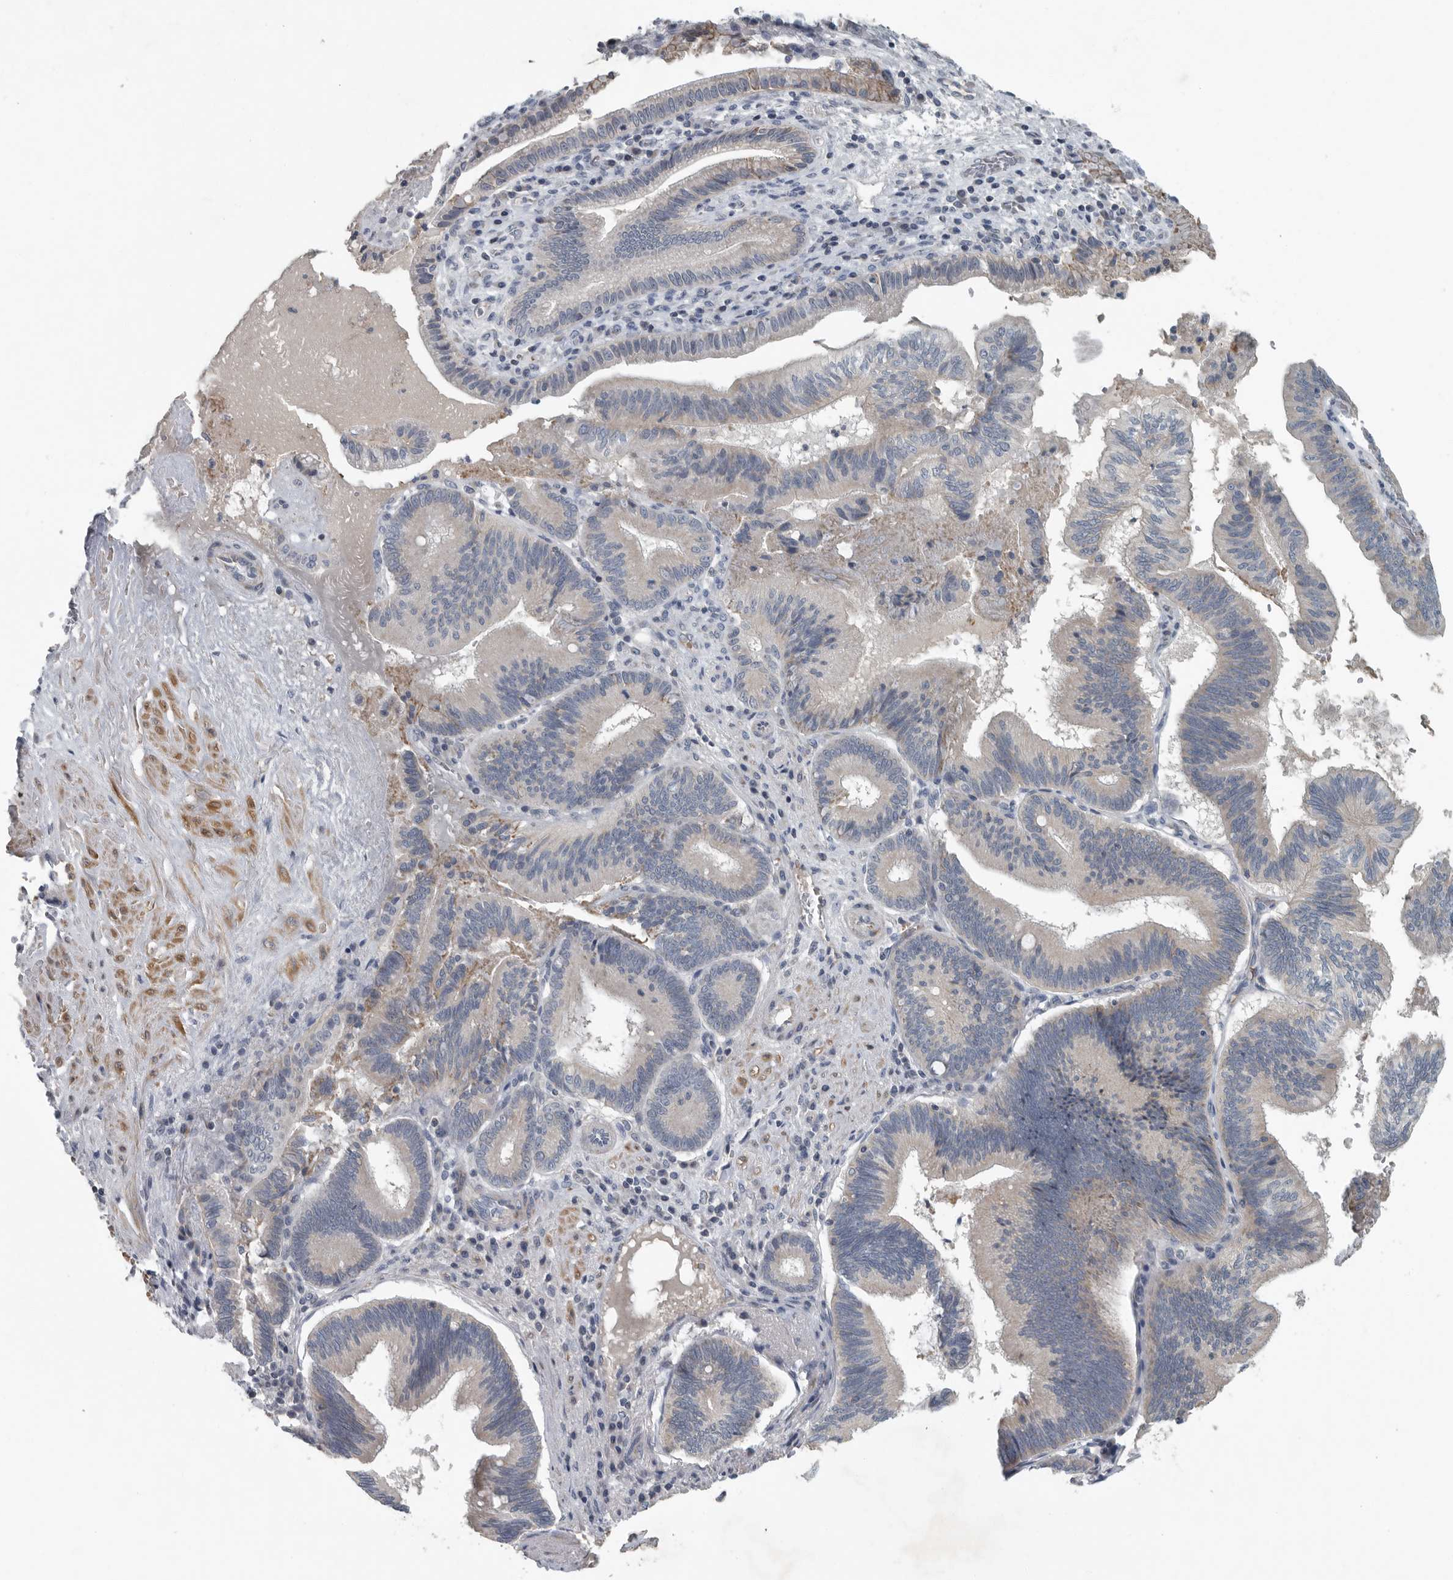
{"staining": {"intensity": "negative", "quantity": "none", "location": "none"}, "tissue": "pancreatic cancer", "cell_type": "Tumor cells", "image_type": "cancer", "snomed": [{"axis": "morphology", "description": "Adenocarcinoma, NOS"}, {"axis": "topography", "description": "Pancreas"}], "caption": "There is no significant positivity in tumor cells of pancreatic adenocarcinoma.", "gene": "MPP3", "patient": {"sex": "male", "age": 82}}